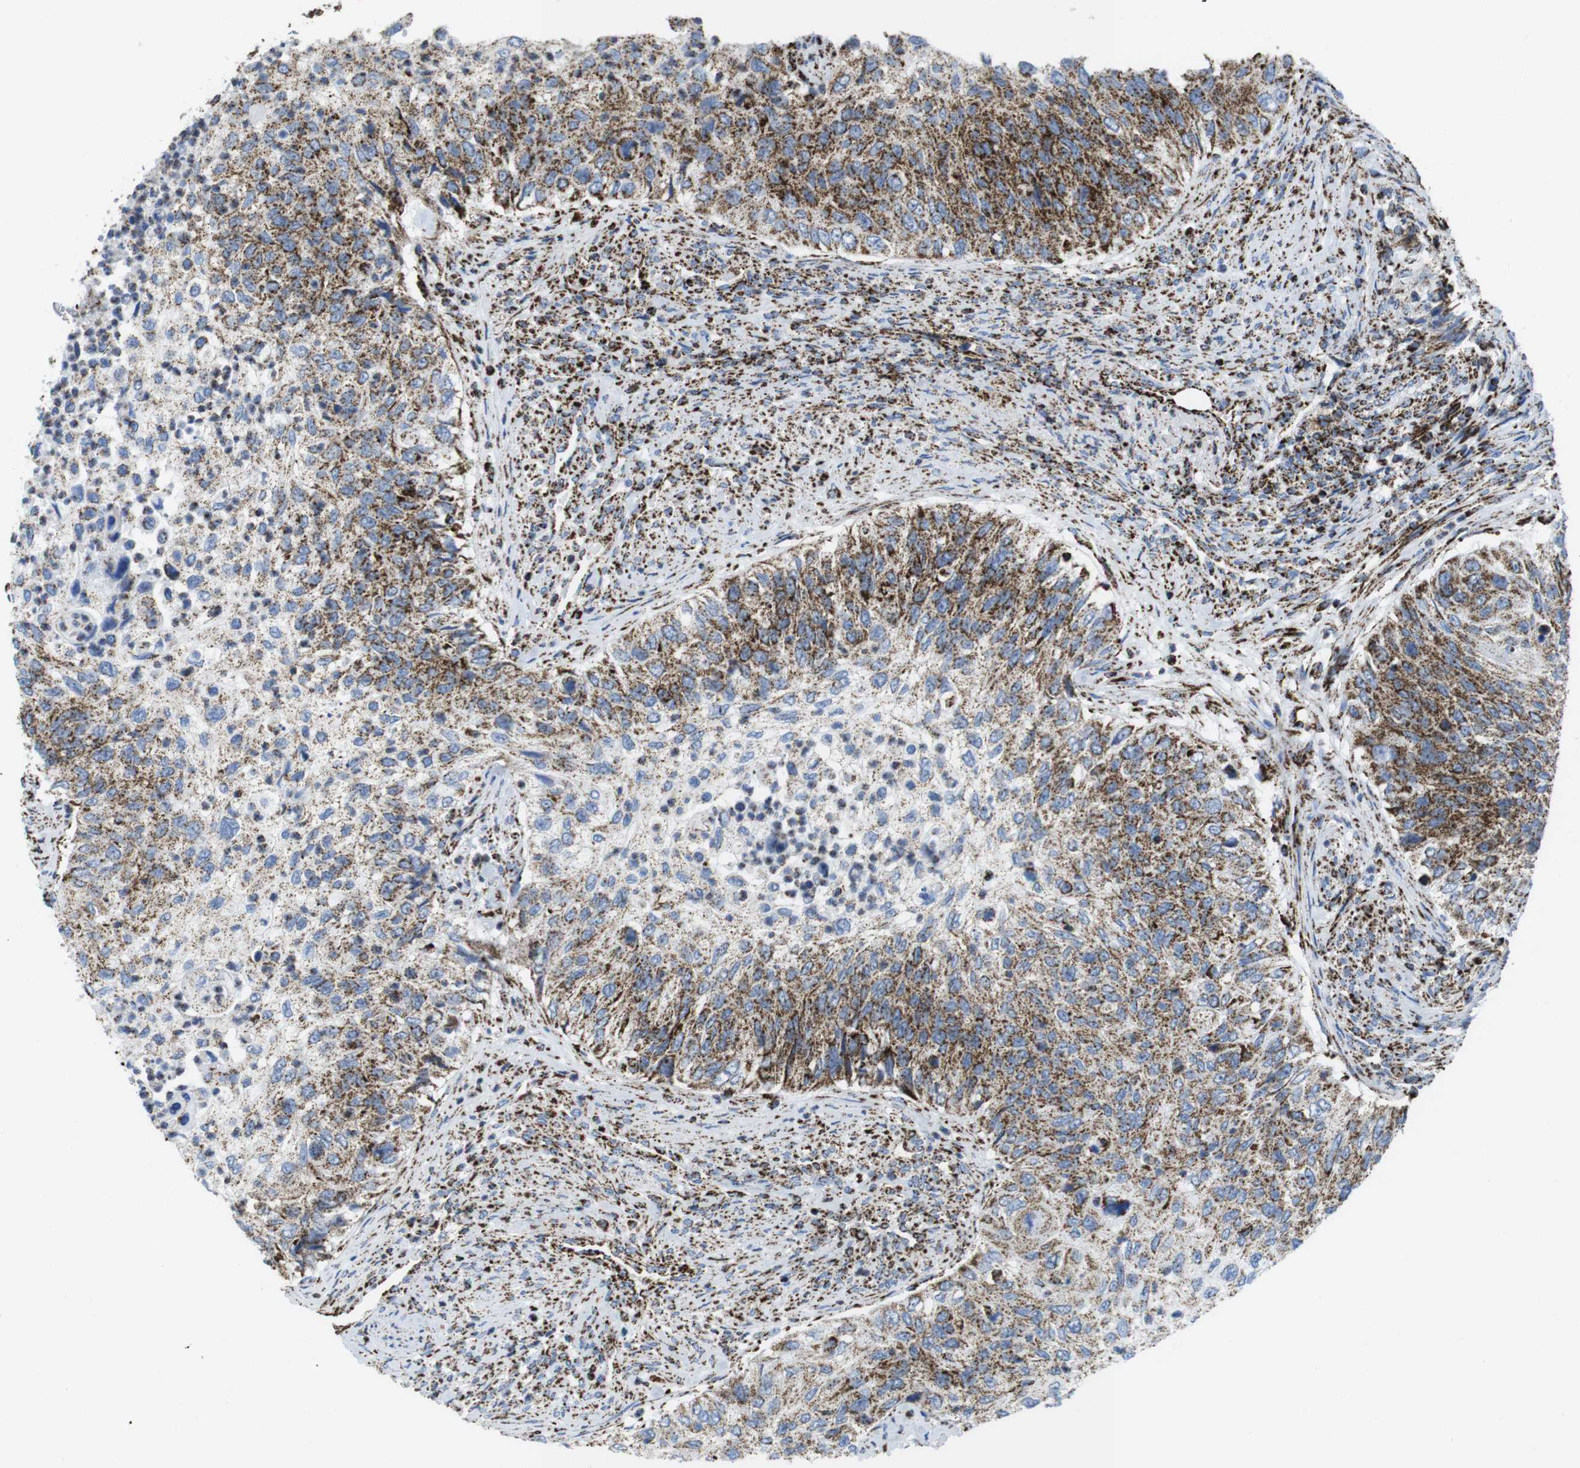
{"staining": {"intensity": "moderate", "quantity": ">75%", "location": "cytoplasmic/membranous"}, "tissue": "urothelial cancer", "cell_type": "Tumor cells", "image_type": "cancer", "snomed": [{"axis": "morphology", "description": "Urothelial carcinoma, High grade"}, {"axis": "topography", "description": "Urinary bladder"}], "caption": "Brown immunohistochemical staining in urothelial carcinoma (high-grade) demonstrates moderate cytoplasmic/membranous staining in approximately >75% of tumor cells.", "gene": "ATP5PO", "patient": {"sex": "female", "age": 60}}